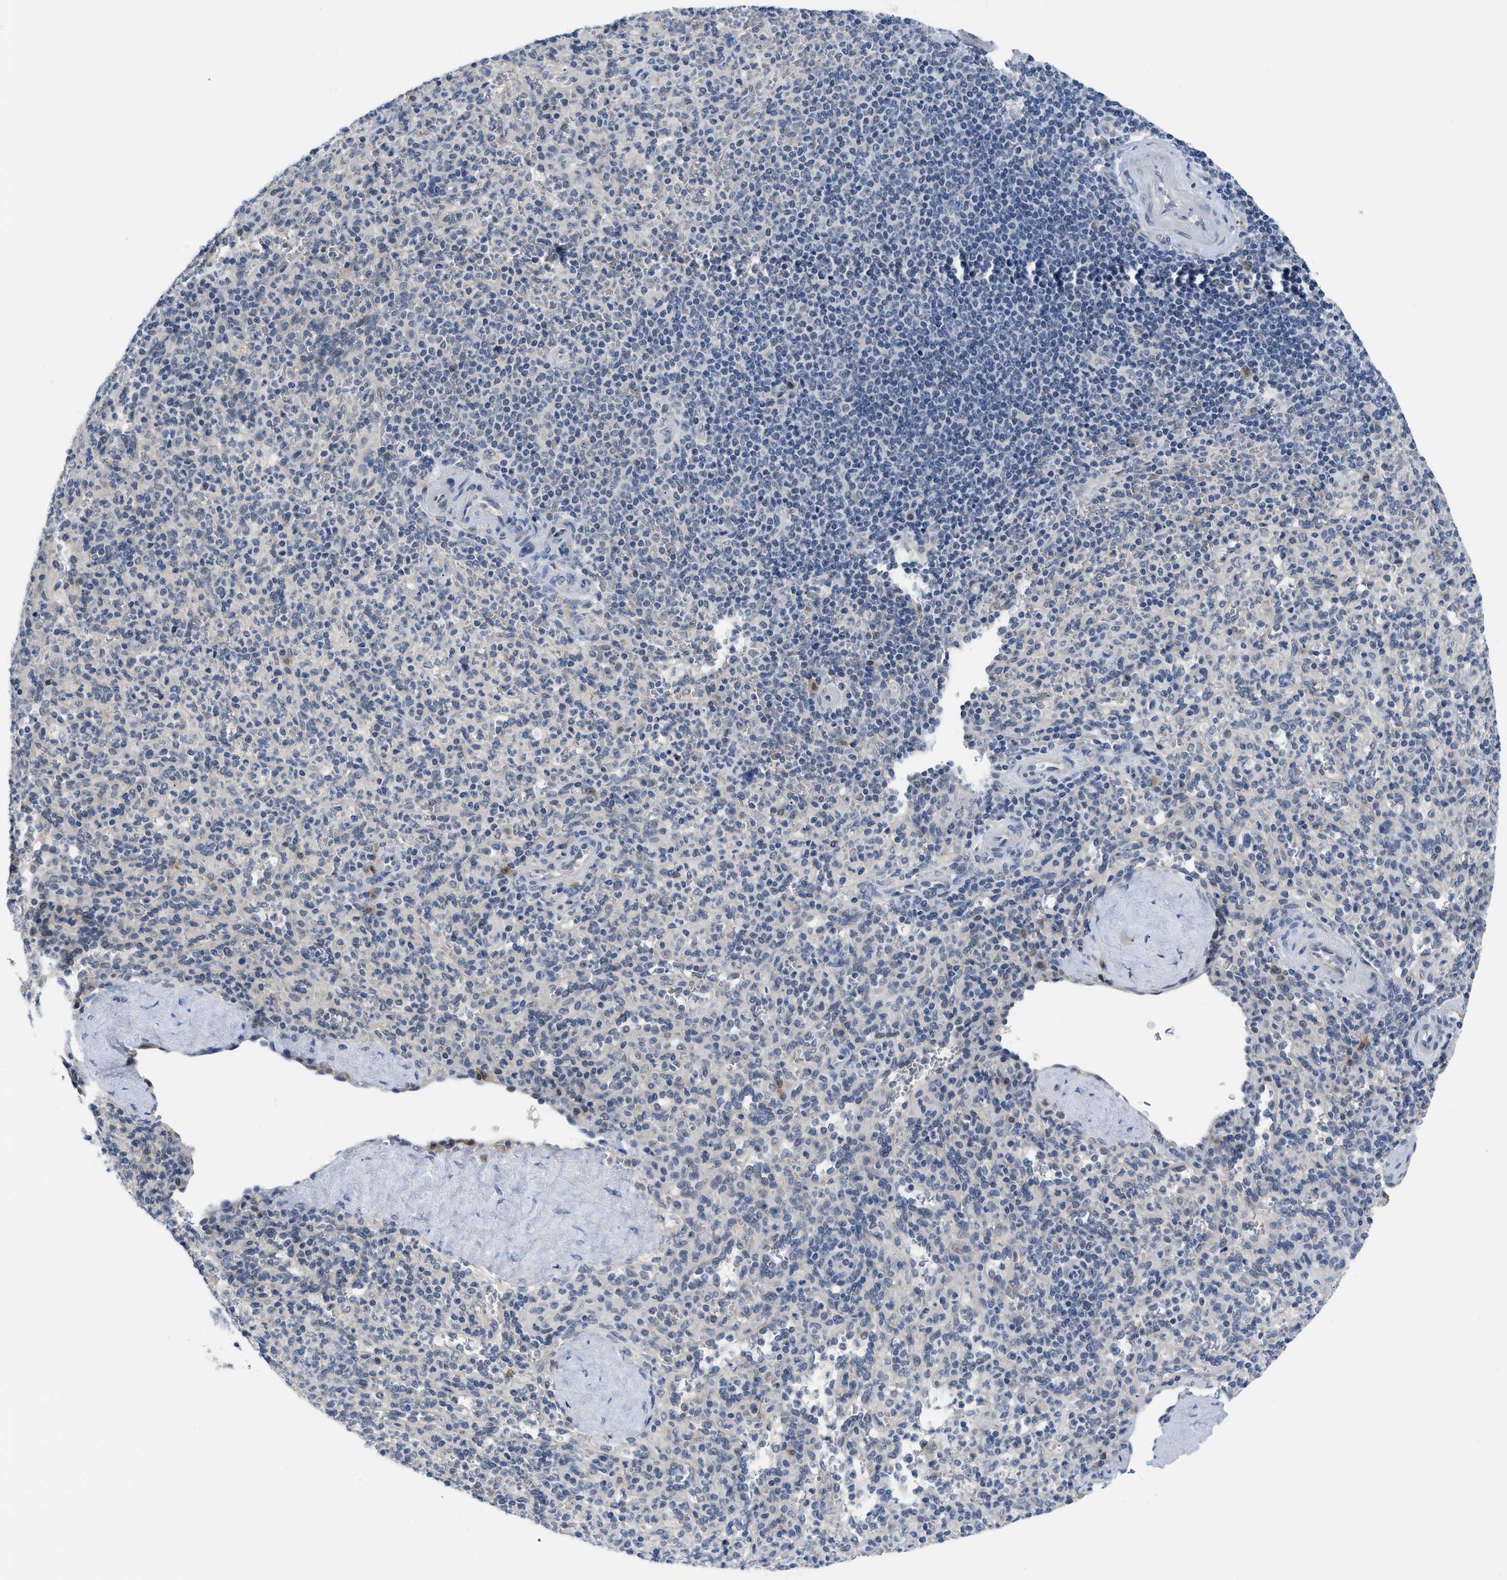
{"staining": {"intensity": "weak", "quantity": "<25%", "location": "cytoplasmic/membranous"}, "tissue": "spleen", "cell_type": "Cells in red pulp", "image_type": "normal", "snomed": [{"axis": "morphology", "description": "Normal tissue, NOS"}, {"axis": "topography", "description": "Spleen"}], "caption": "DAB immunohistochemical staining of normal human spleen reveals no significant positivity in cells in red pulp. (Brightfield microscopy of DAB (3,3'-diaminobenzidine) immunohistochemistry at high magnification).", "gene": "PSAT1", "patient": {"sex": "male", "age": 36}}